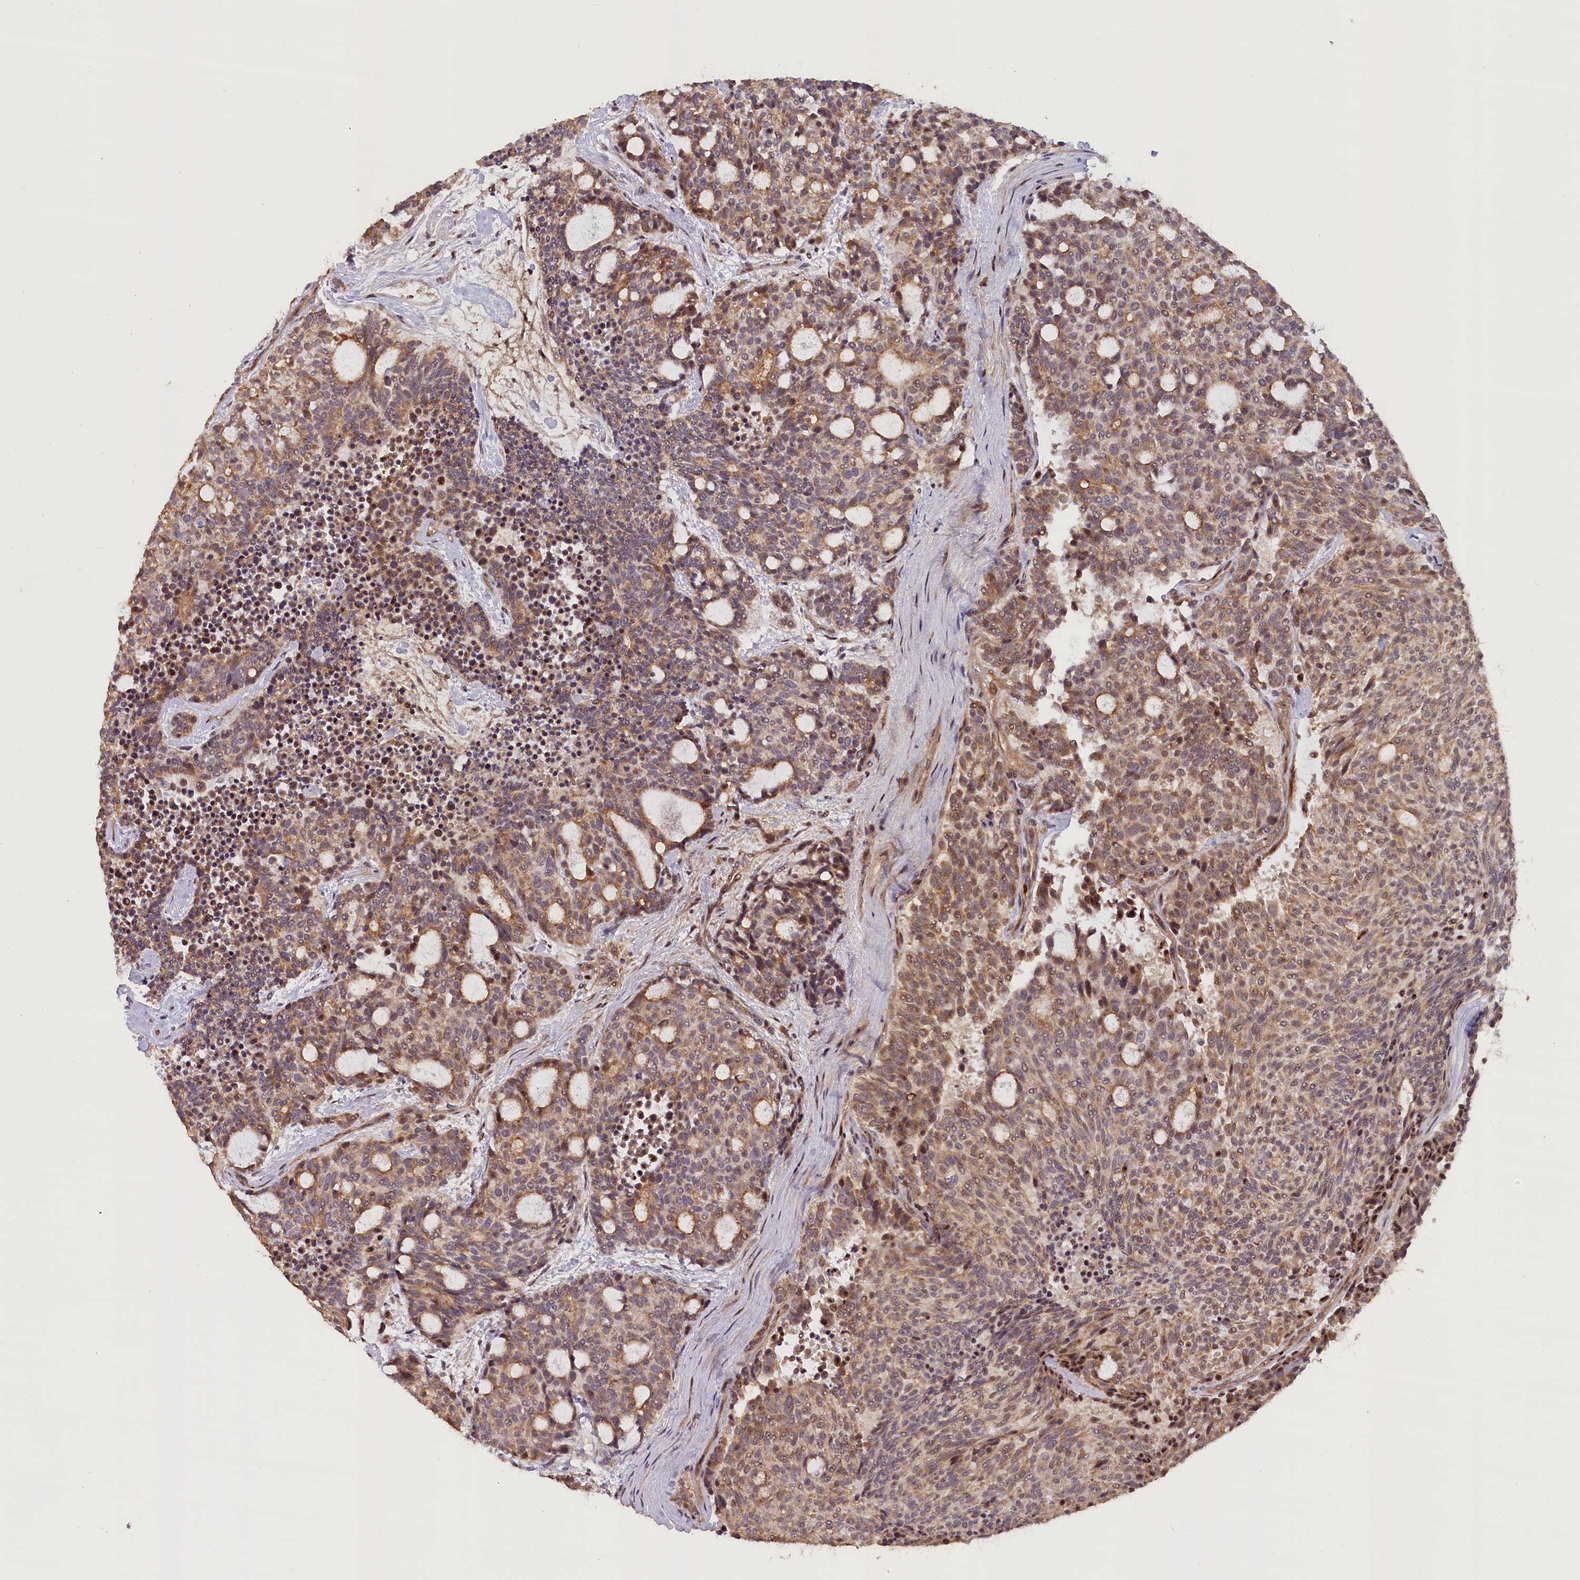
{"staining": {"intensity": "moderate", "quantity": ">75%", "location": "cytoplasmic/membranous"}, "tissue": "carcinoid", "cell_type": "Tumor cells", "image_type": "cancer", "snomed": [{"axis": "morphology", "description": "Carcinoid, malignant, NOS"}, {"axis": "topography", "description": "Pancreas"}], "caption": "Immunohistochemical staining of human carcinoid shows moderate cytoplasmic/membranous protein expression in approximately >75% of tumor cells.", "gene": "FUZ", "patient": {"sex": "female", "age": 54}}